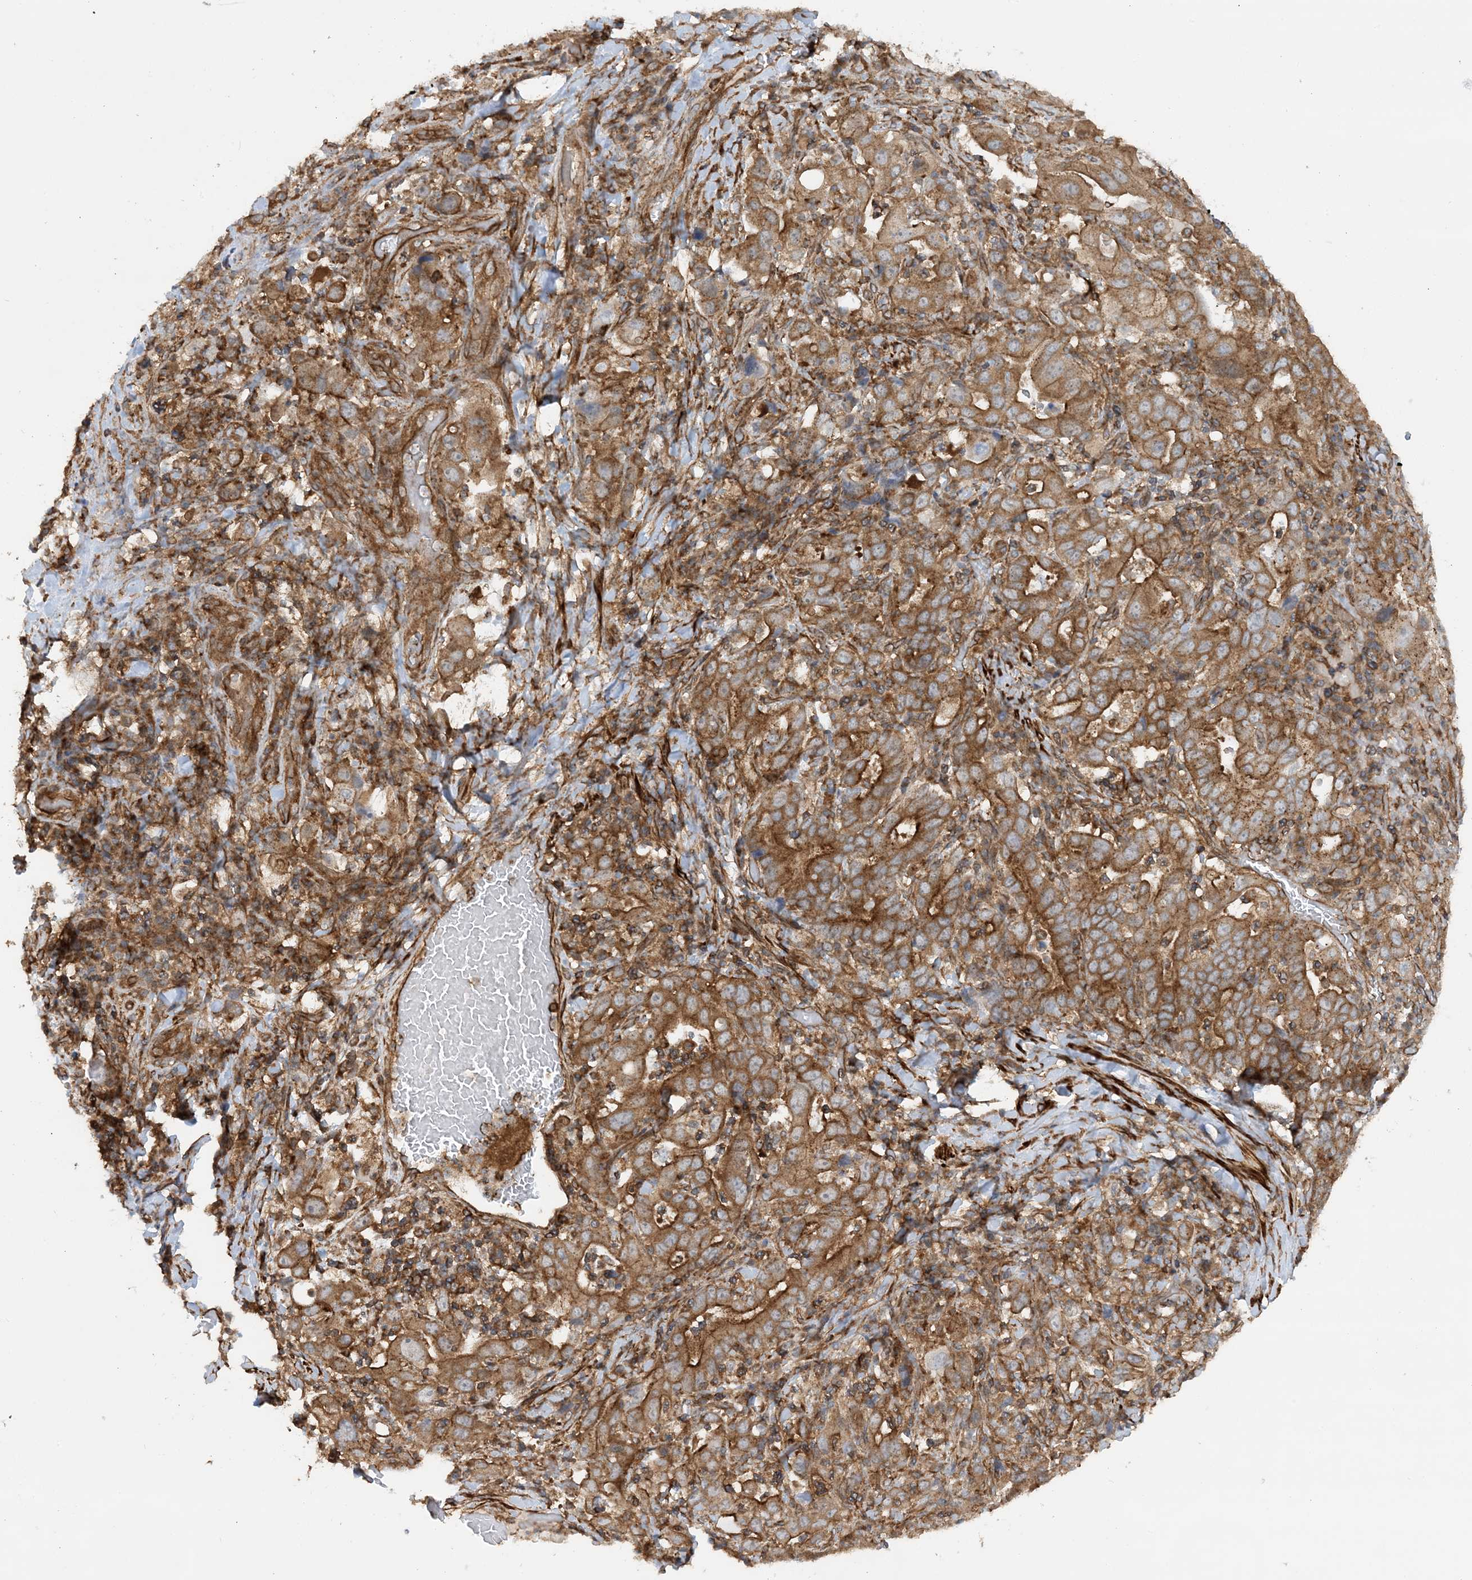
{"staining": {"intensity": "moderate", "quantity": ">75%", "location": "cytoplasmic/membranous"}, "tissue": "stomach cancer", "cell_type": "Tumor cells", "image_type": "cancer", "snomed": [{"axis": "morphology", "description": "Adenocarcinoma, NOS"}, {"axis": "topography", "description": "Stomach, upper"}], "caption": "Immunohistochemistry (IHC) image of stomach cancer (adenocarcinoma) stained for a protein (brown), which exhibits medium levels of moderate cytoplasmic/membranous positivity in about >75% of tumor cells.", "gene": "STAM2", "patient": {"sex": "male", "age": 62}}